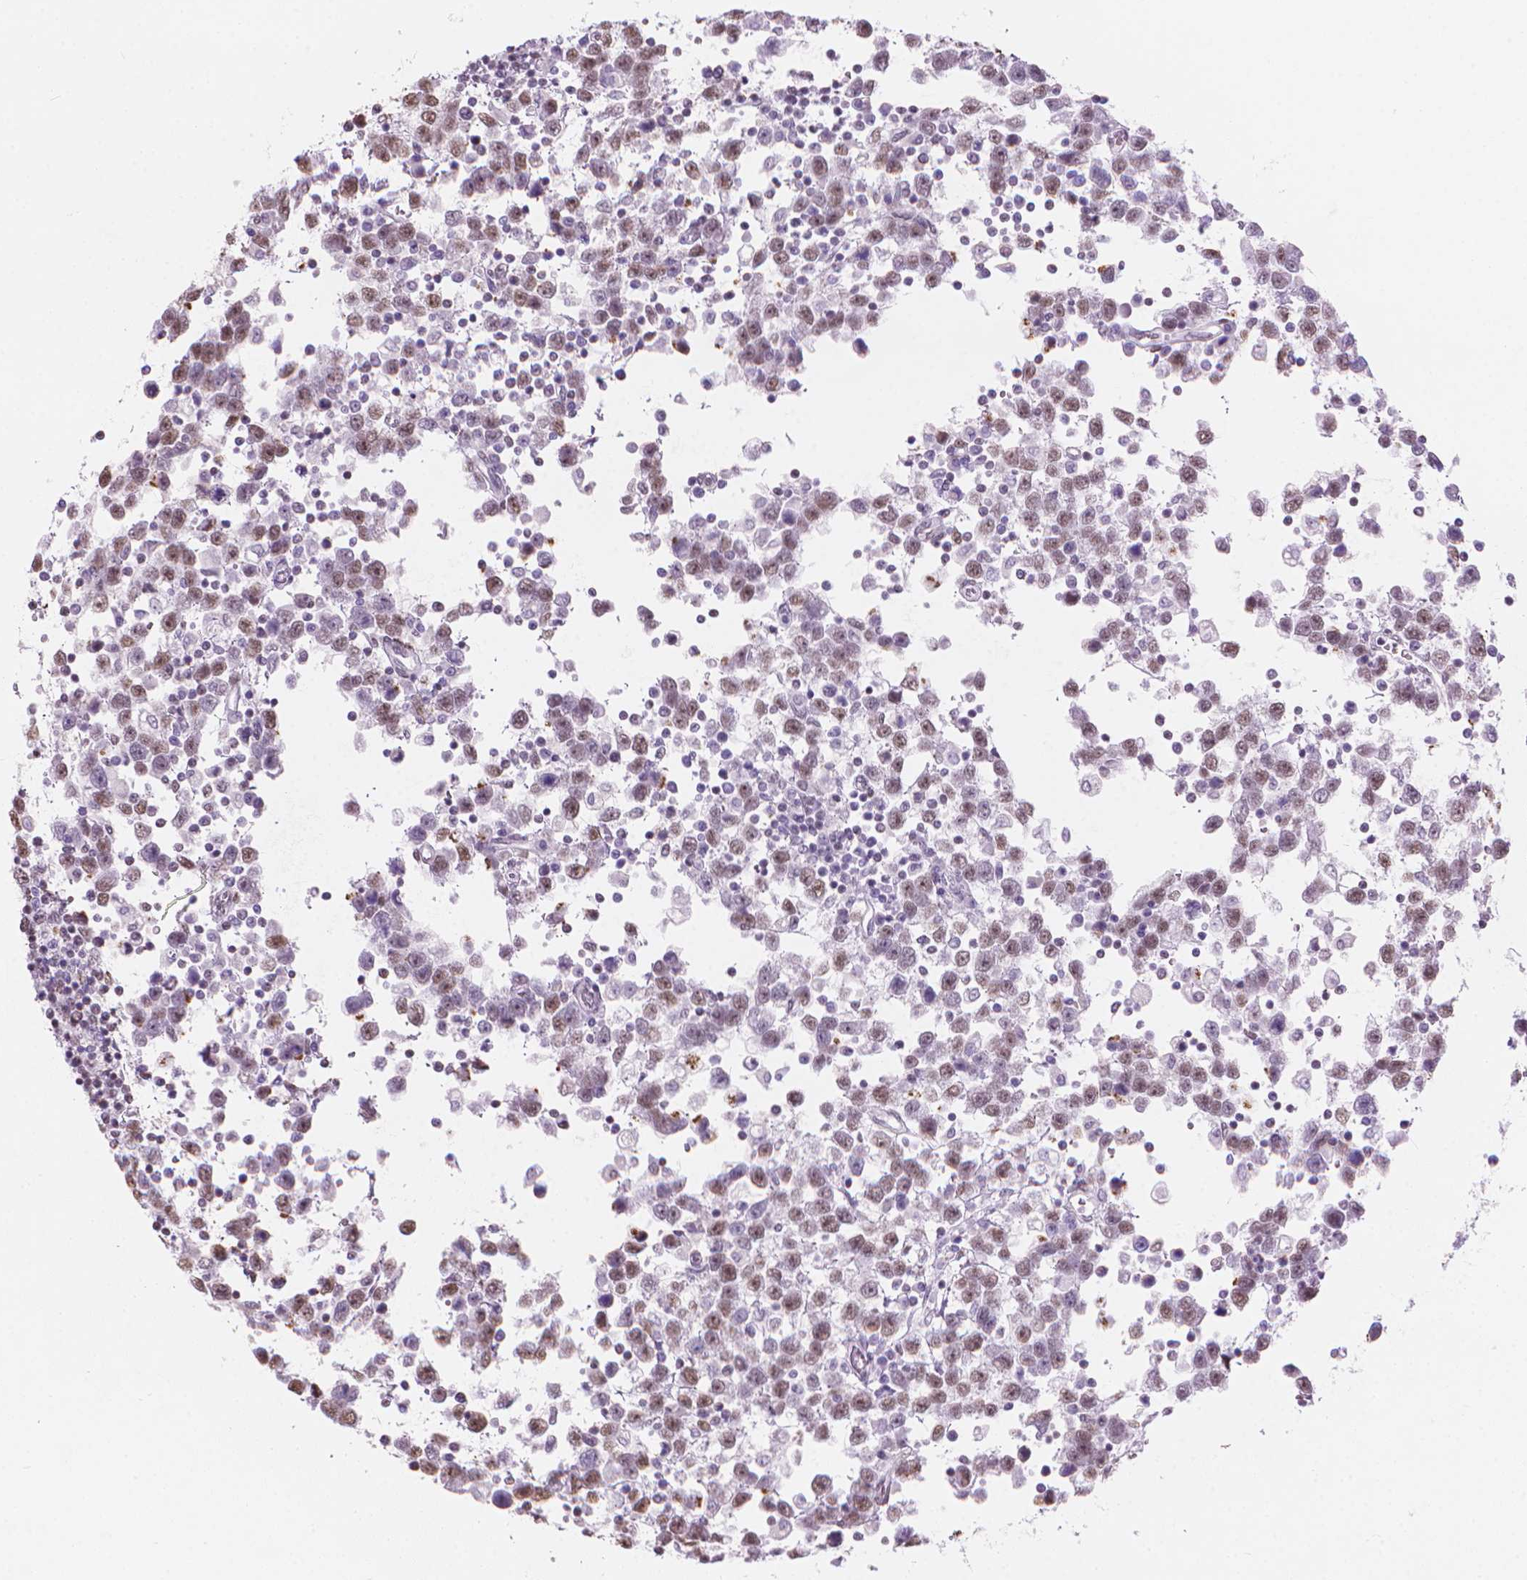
{"staining": {"intensity": "moderate", "quantity": "25%-75%", "location": "nuclear"}, "tissue": "testis cancer", "cell_type": "Tumor cells", "image_type": "cancer", "snomed": [{"axis": "morphology", "description": "Seminoma, NOS"}, {"axis": "topography", "description": "Testis"}], "caption": "Brown immunohistochemical staining in testis cancer displays moderate nuclear positivity in approximately 25%-75% of tumor cells.", "gene": "PIAS2", "patient": {"sex": "male", "age": 34}}